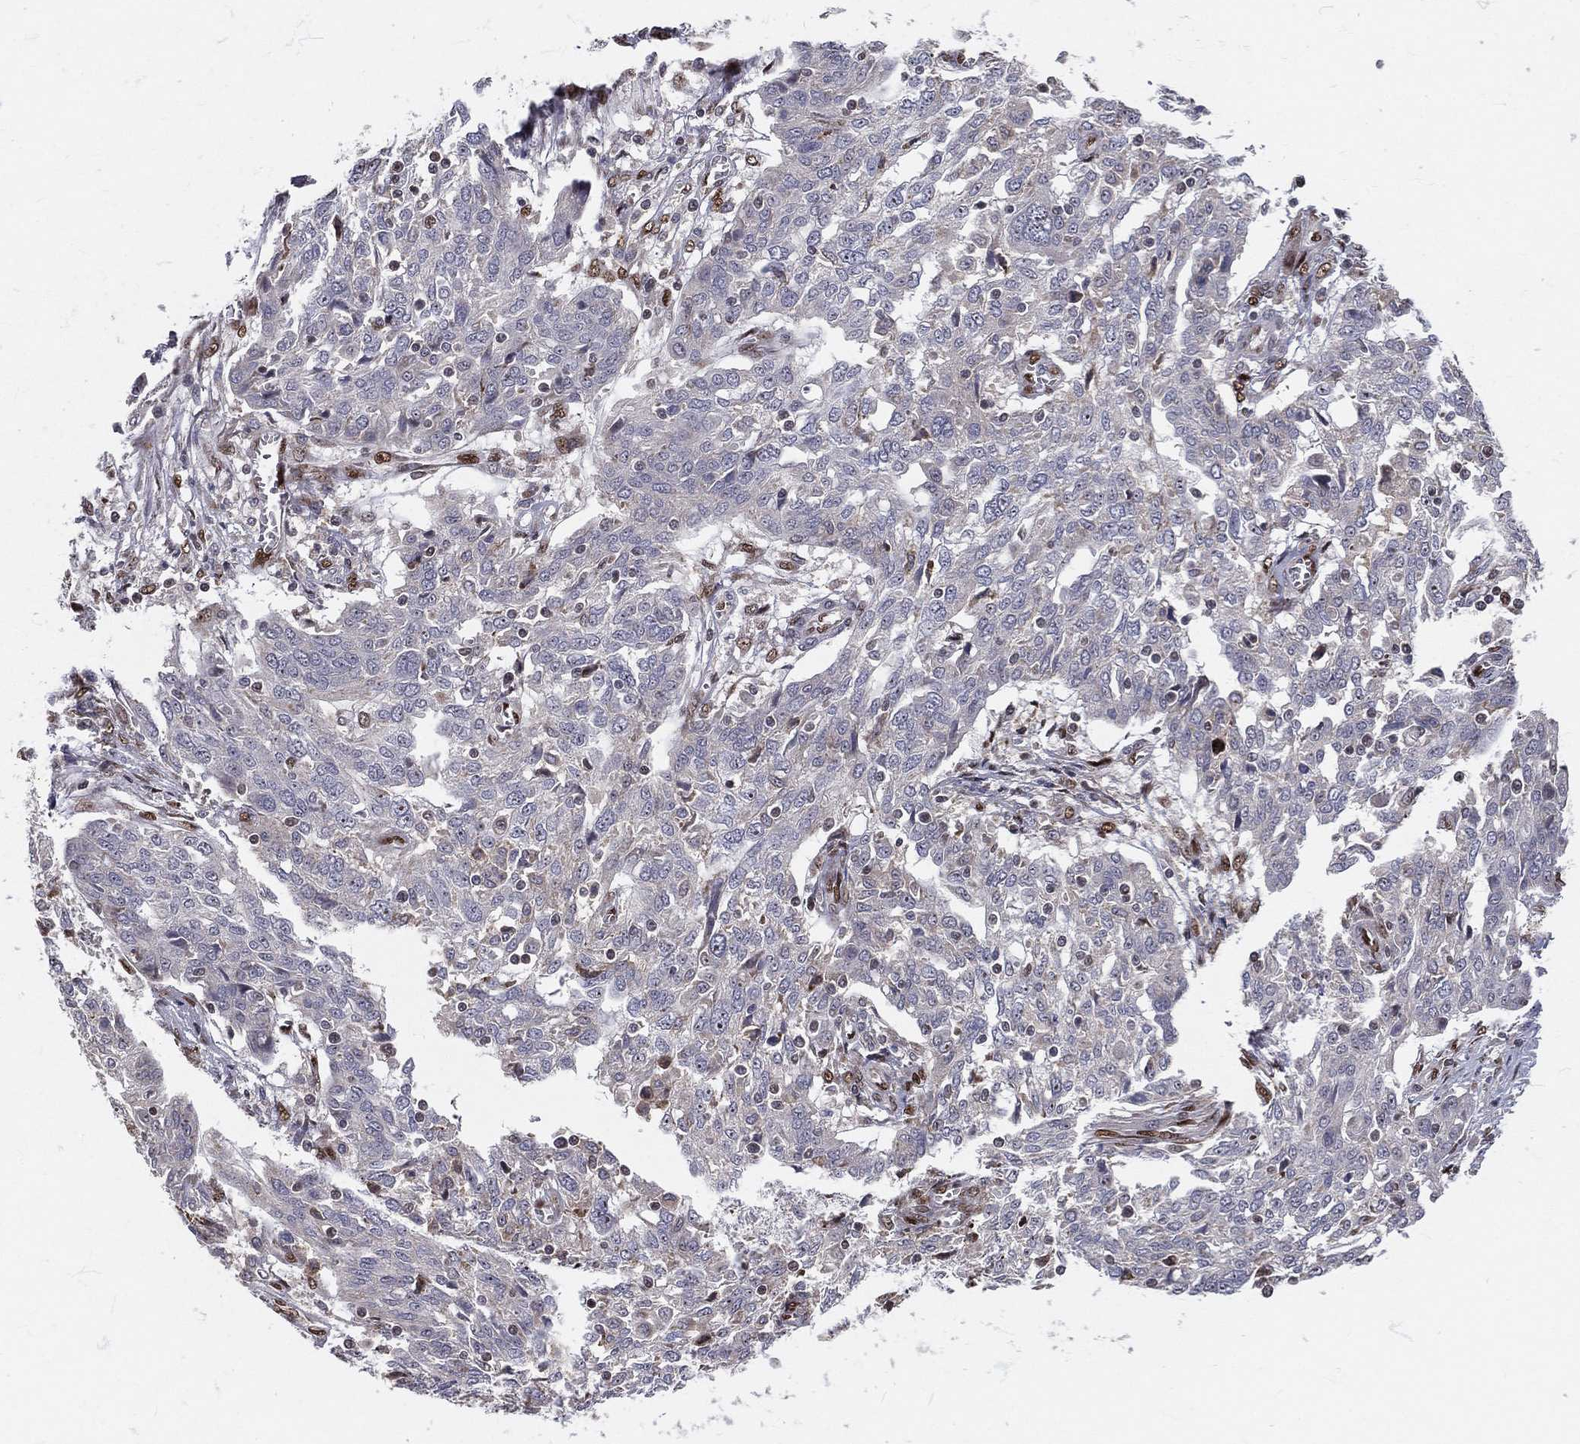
{"staining": {"intensity": "negative", "quantity": "none", "location": "none"}, "tissue": "ovarian cancer", "cell_type": "Tumor cells", "image_type": "cancer", "snomed": [{"axis": "morphology", "description": "Cystadenocarcinoma, serous, NOS"}, {"axis": "topography", "description": "Ovary"}], "caption": "High power microscopy micrograph of an IHC photomicrograph of ovarian cancer (serous cystadenocarcinoma), revealing no significant positivity in tumor cells. (DAB (3,3'-diaminobenzidine) immunohistochemistry, high magnification).", "gene": "ZEB1", "patient": {"sex": "female", "age": 67}}